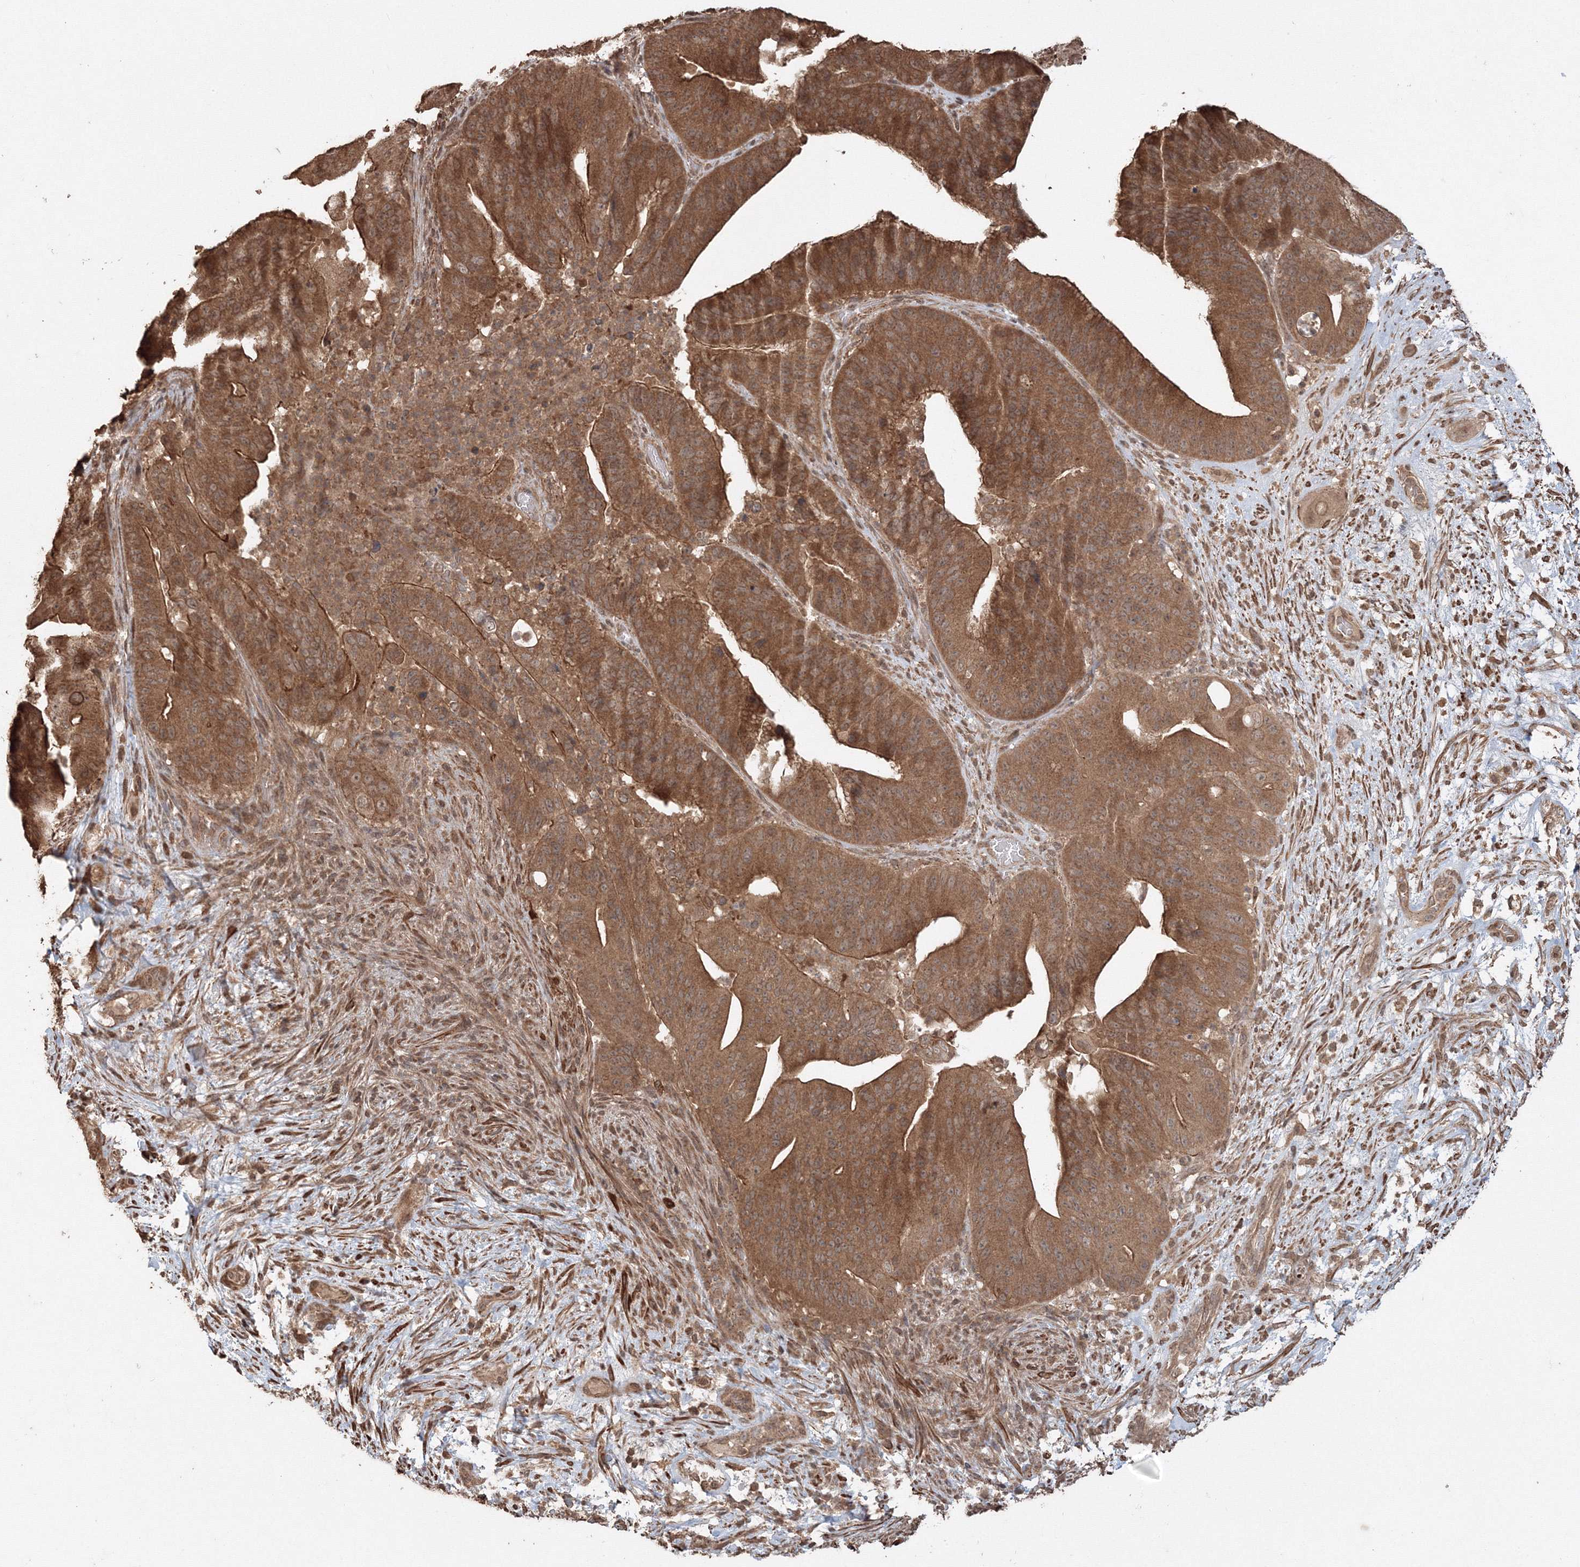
{"staining": {"intensity": "moderate", "quantity": ">75%", "location": "cytoplasmic/membranous"}, "tissue": "pancreatic cancer", "cell_type": "Tumor cells", "image_type": "cancer", "snomed": [{"axis": "morphology", "description": "Adenocarcinoma, NOS"}, {"axis": "topography", "description": "Pancreas"}], "caption": "An image of pancreatic adenocarcinoma stained for a protein displays moderate cytoplasmic/membranous brown staining in tumor cells.", "gene": "CCDC122", "patient": {"sex": "female", "age": 77}}